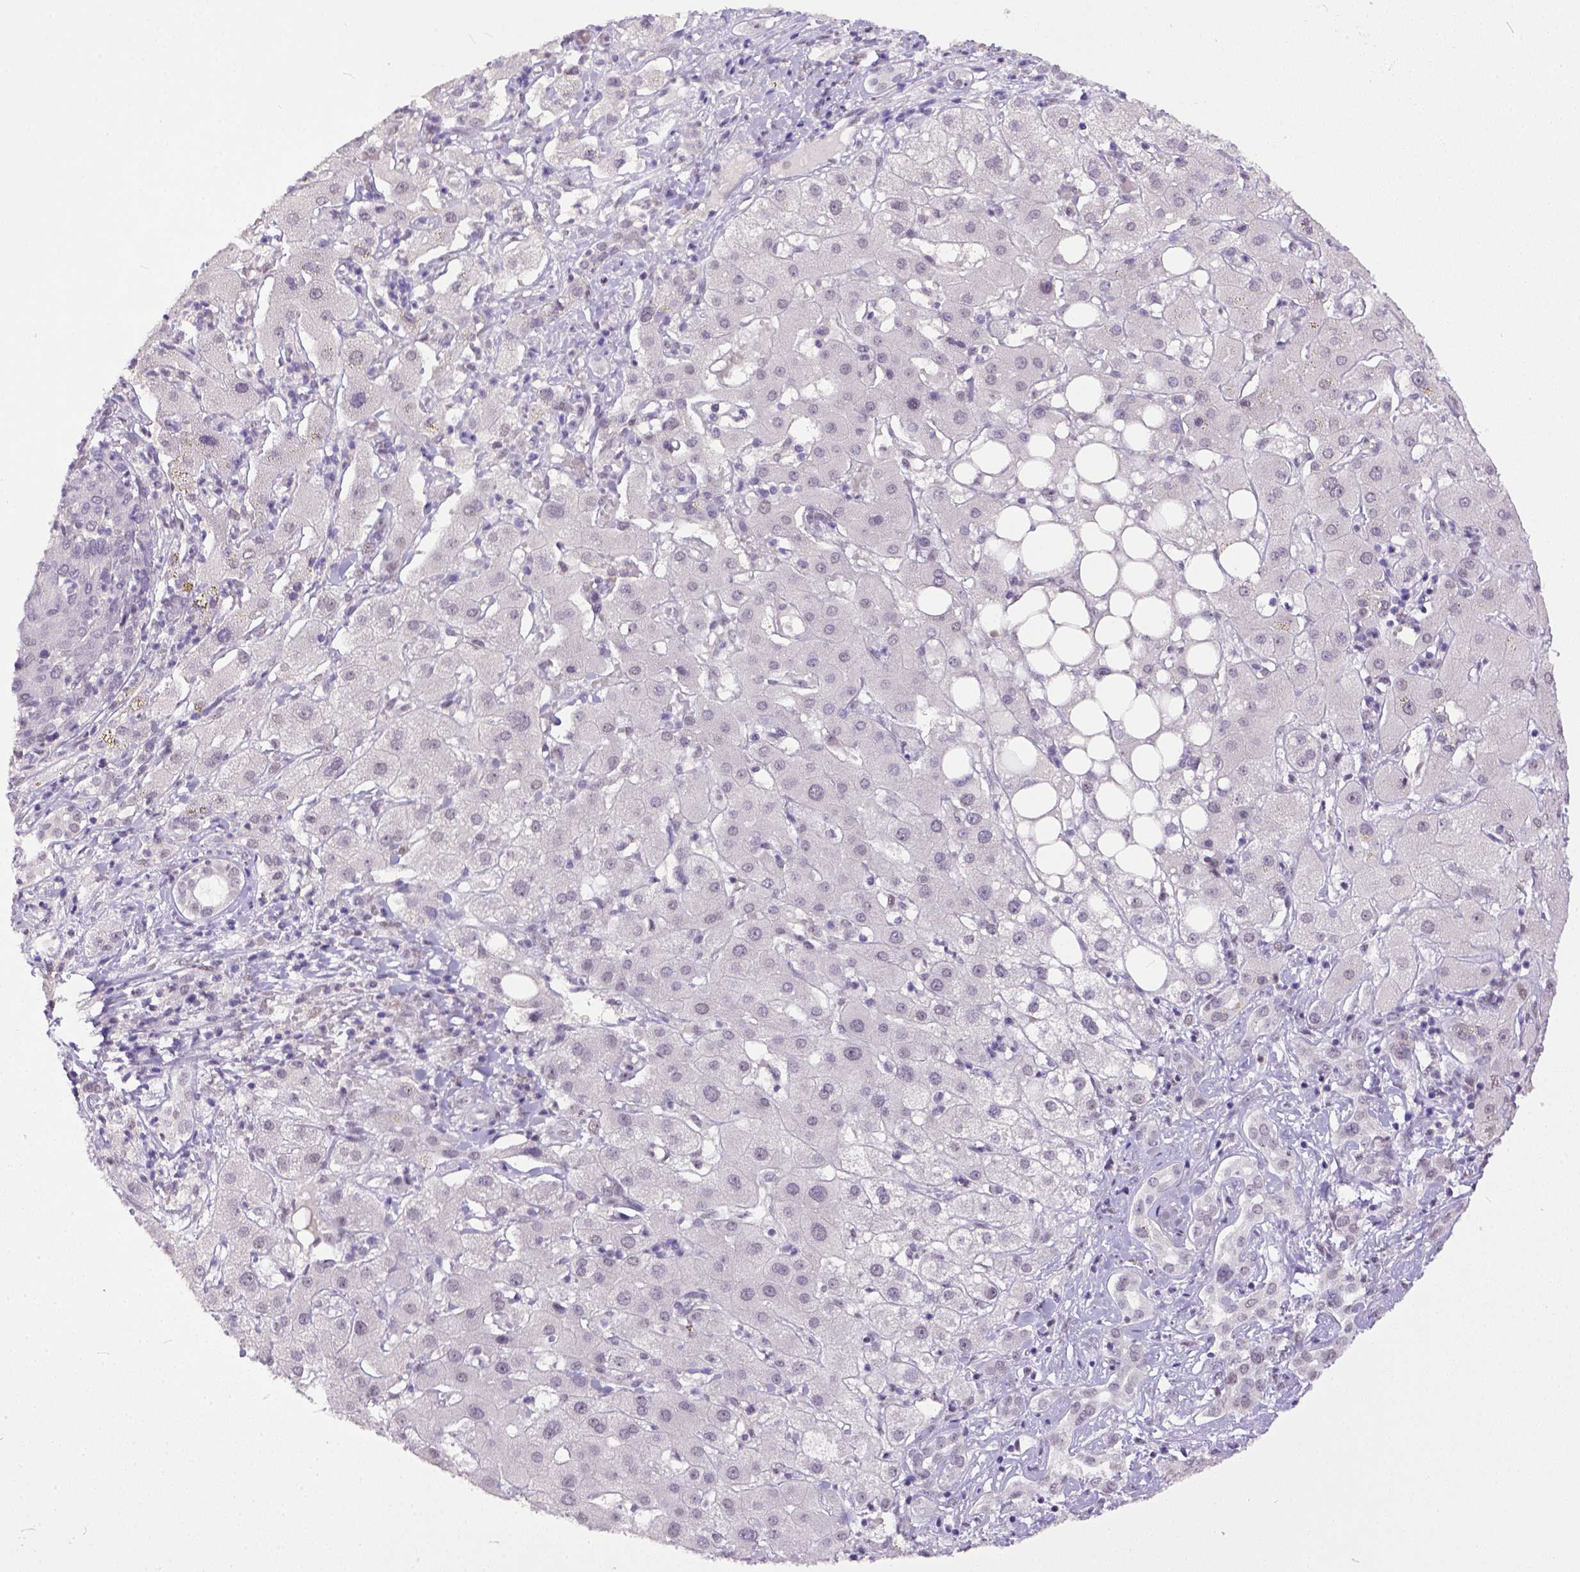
{"staining": {"intensity": "negative", "quantity": "none", "location": "none"}, "tissue": "liver cancer", "cell_type": "Tumor cells", "image_type": "cancer", "snomed": [{"axis": "morphology", "description": "Carcinoma, Hepatocellular, NOS"}, {"axis": "topography", "description": "Liver"}], "caption": "An IHC histopathology image of liver cancer is shown. There is no staining in tumor cells of liver cancer.", "gene": "ERCC1", "patient": {"sex": "male", "age": 65}}